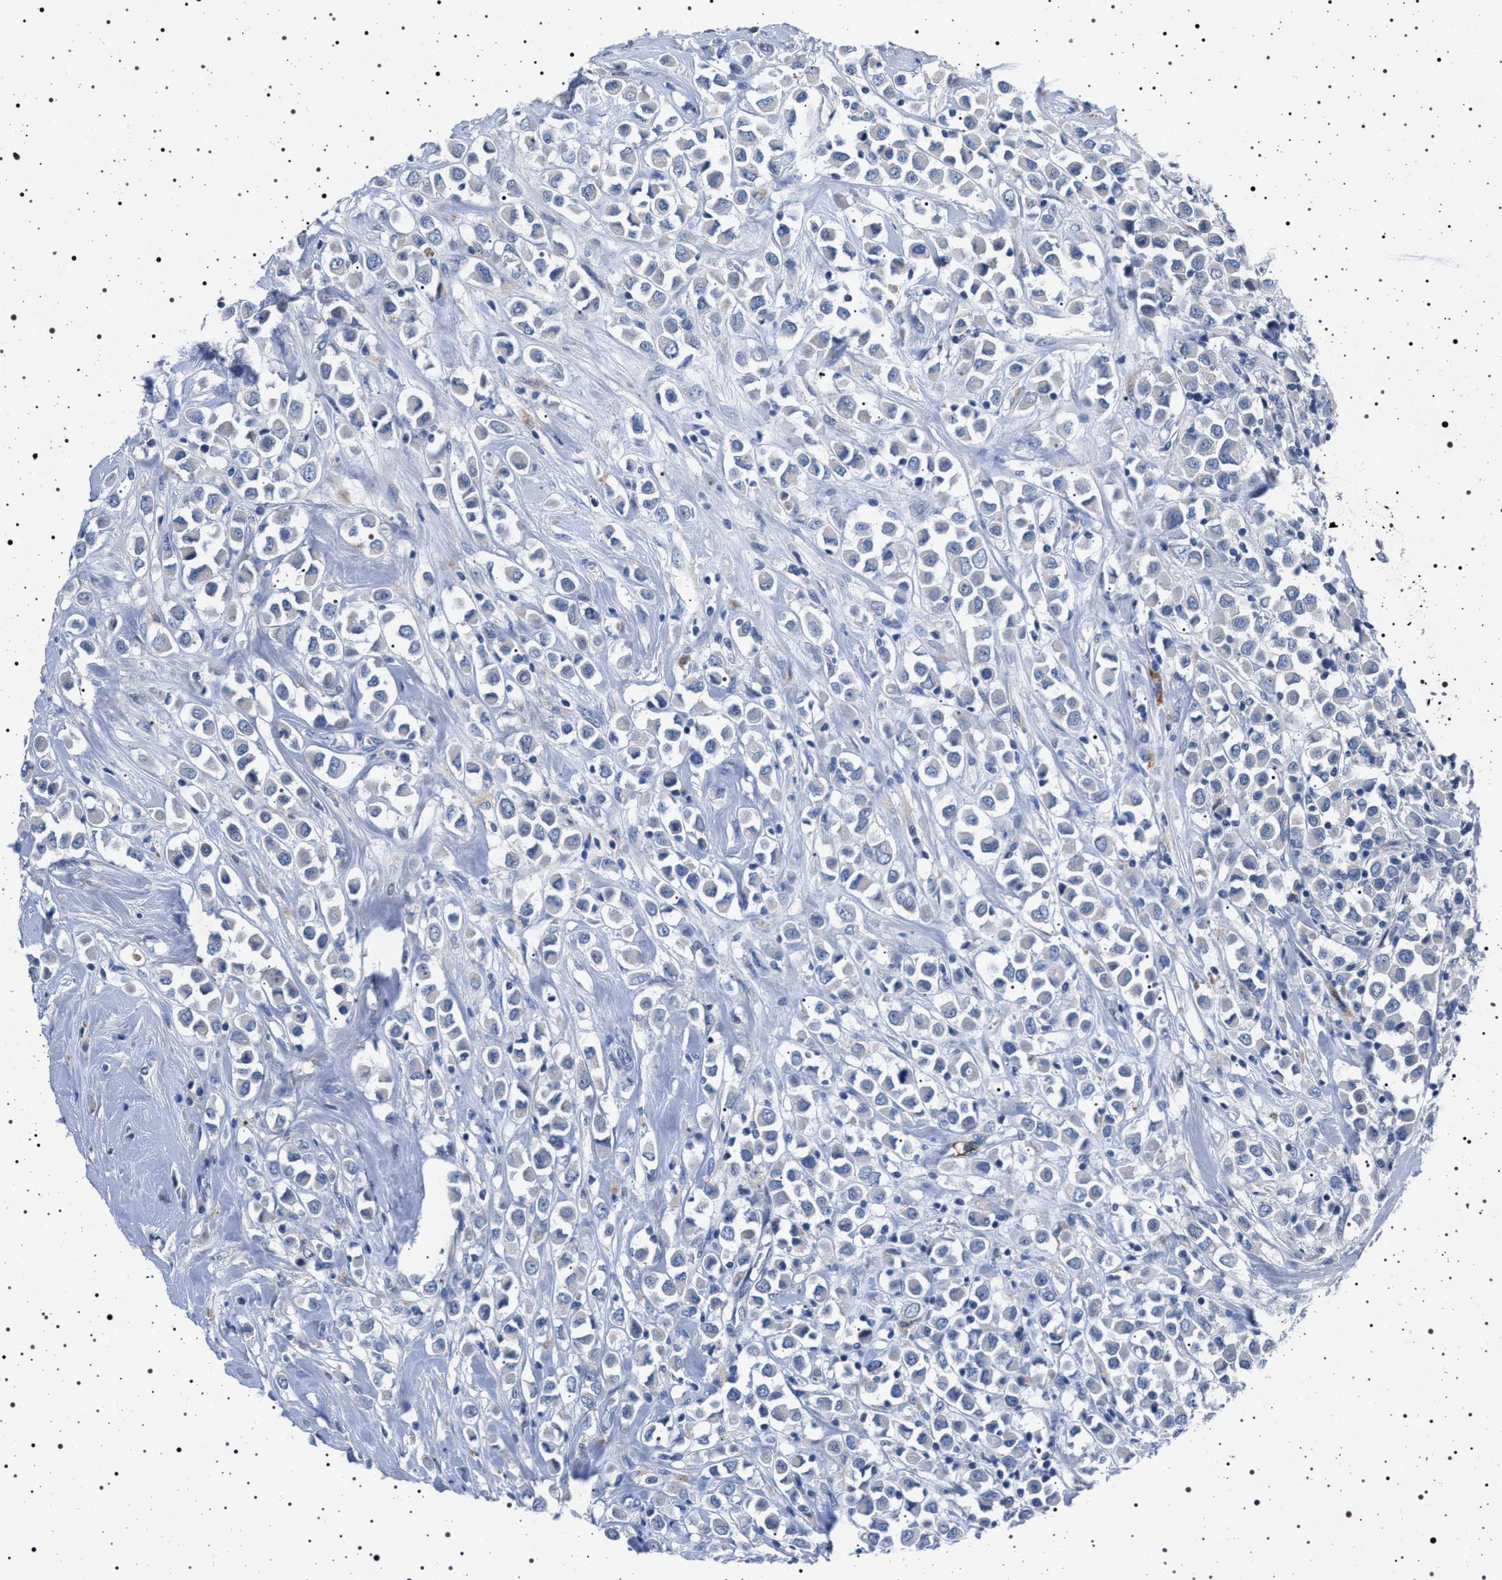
{"staining": {"intensity": "negative", "quantity": "none", "location": "none"}, "tissue": "breast cancer", "cell_type": "Tumor cells", "image_type": "cancer", "snomed": [{"axis": "morphology", "description": "Duct carcinoma"}, {"axis": "topography", "description": "Breast"}], "caption": "Immunohistochemical staining of human breast cancer reveals no significant positivity in tumor cells.", "gene": "NAT9", "patient": {"sex": "female", "age": 61}}